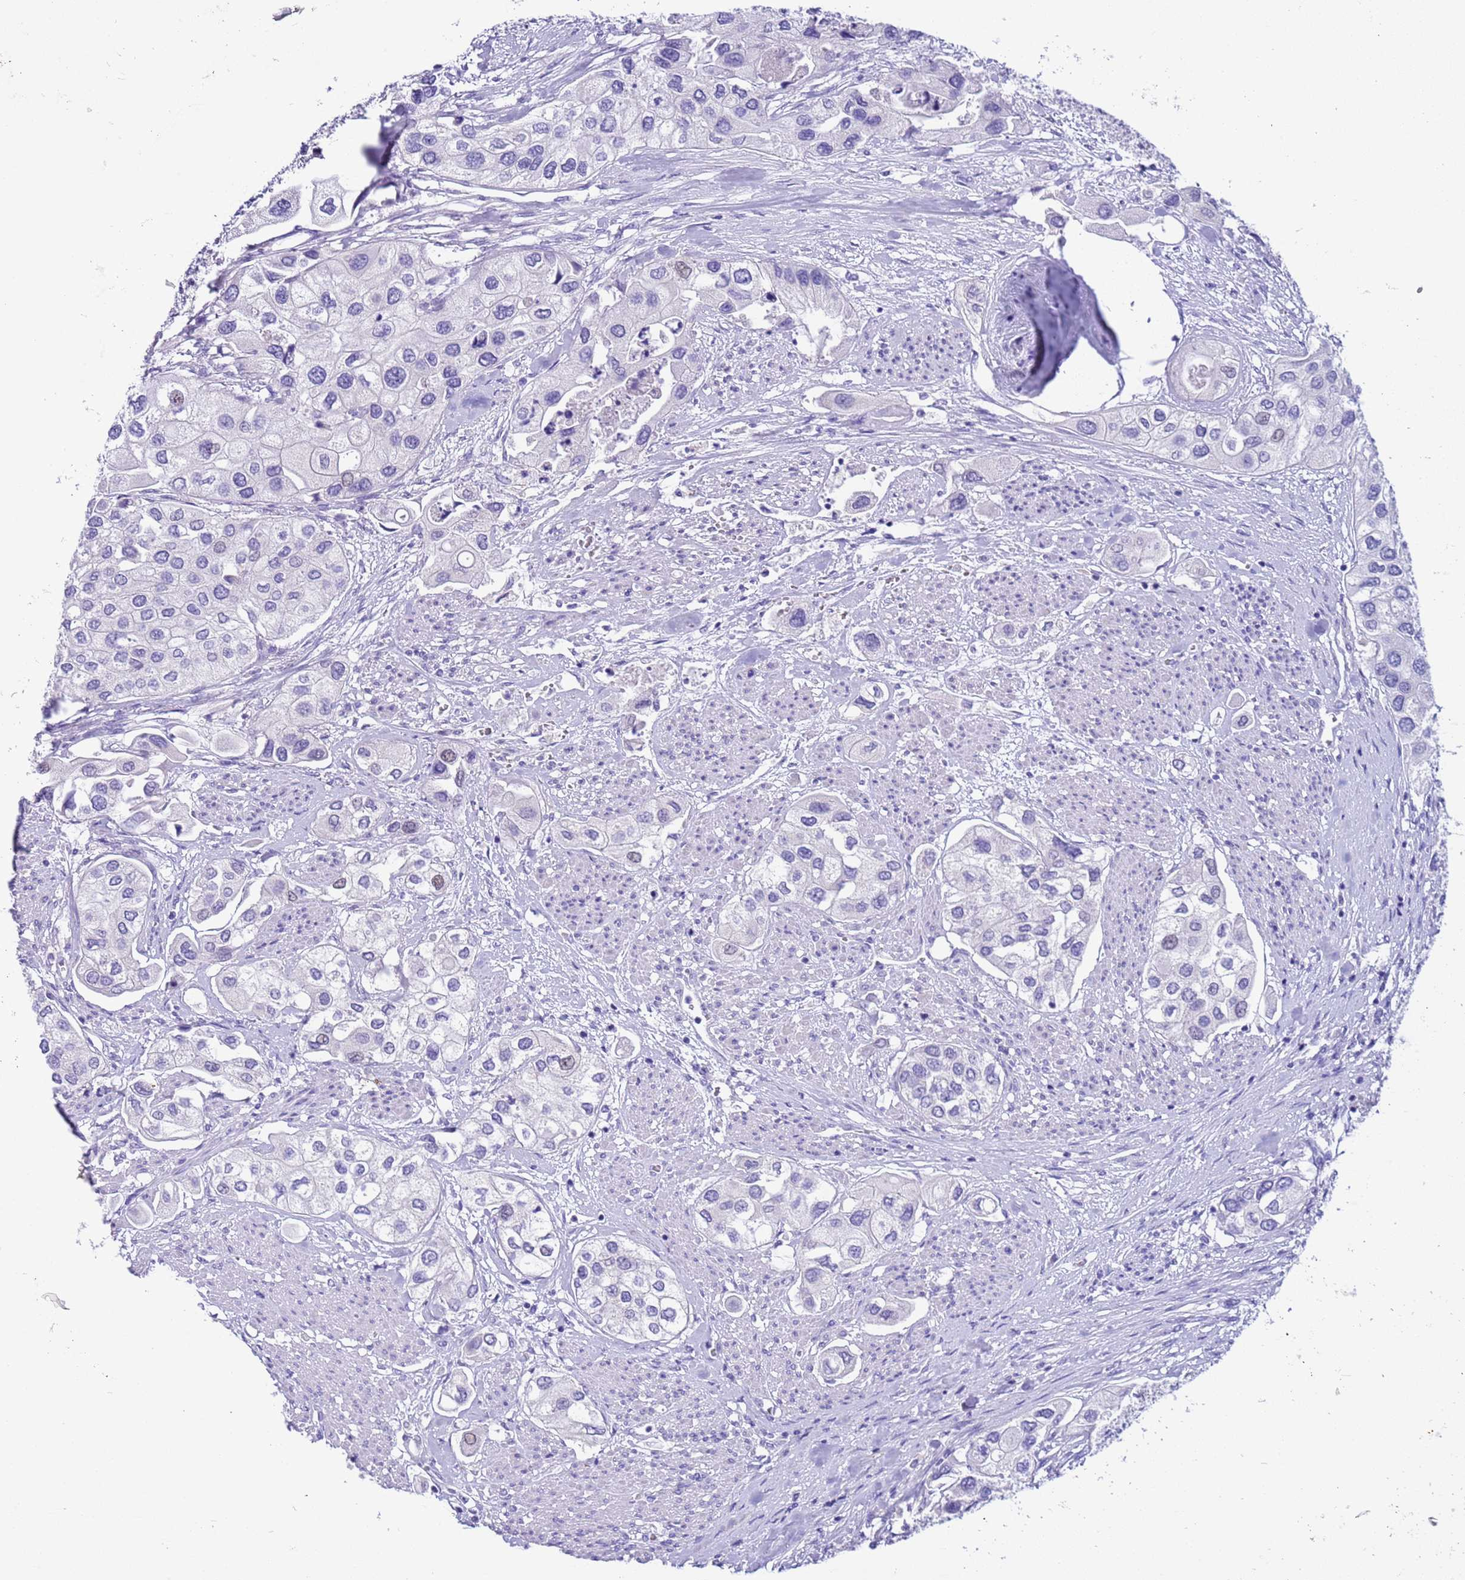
{"staining": {"intensity": "negative", "quantity": "none", "location": "none"}, "tissue": "urothelial cancer", "cell_type": "Tumor cells", "image_type": "cancer", "snomed": [{"axis": "morphology", "description": "Urothelial carcinoma, High grade"}, {"axis": "topography", "description": "Urinary bladder"}], "caption": "Immunohistochemical staining of human urothelial cancer displays no significant positivity in tumor cells.", "gene": "CPB1", "patient": {"sex": "male", "age": 64}}